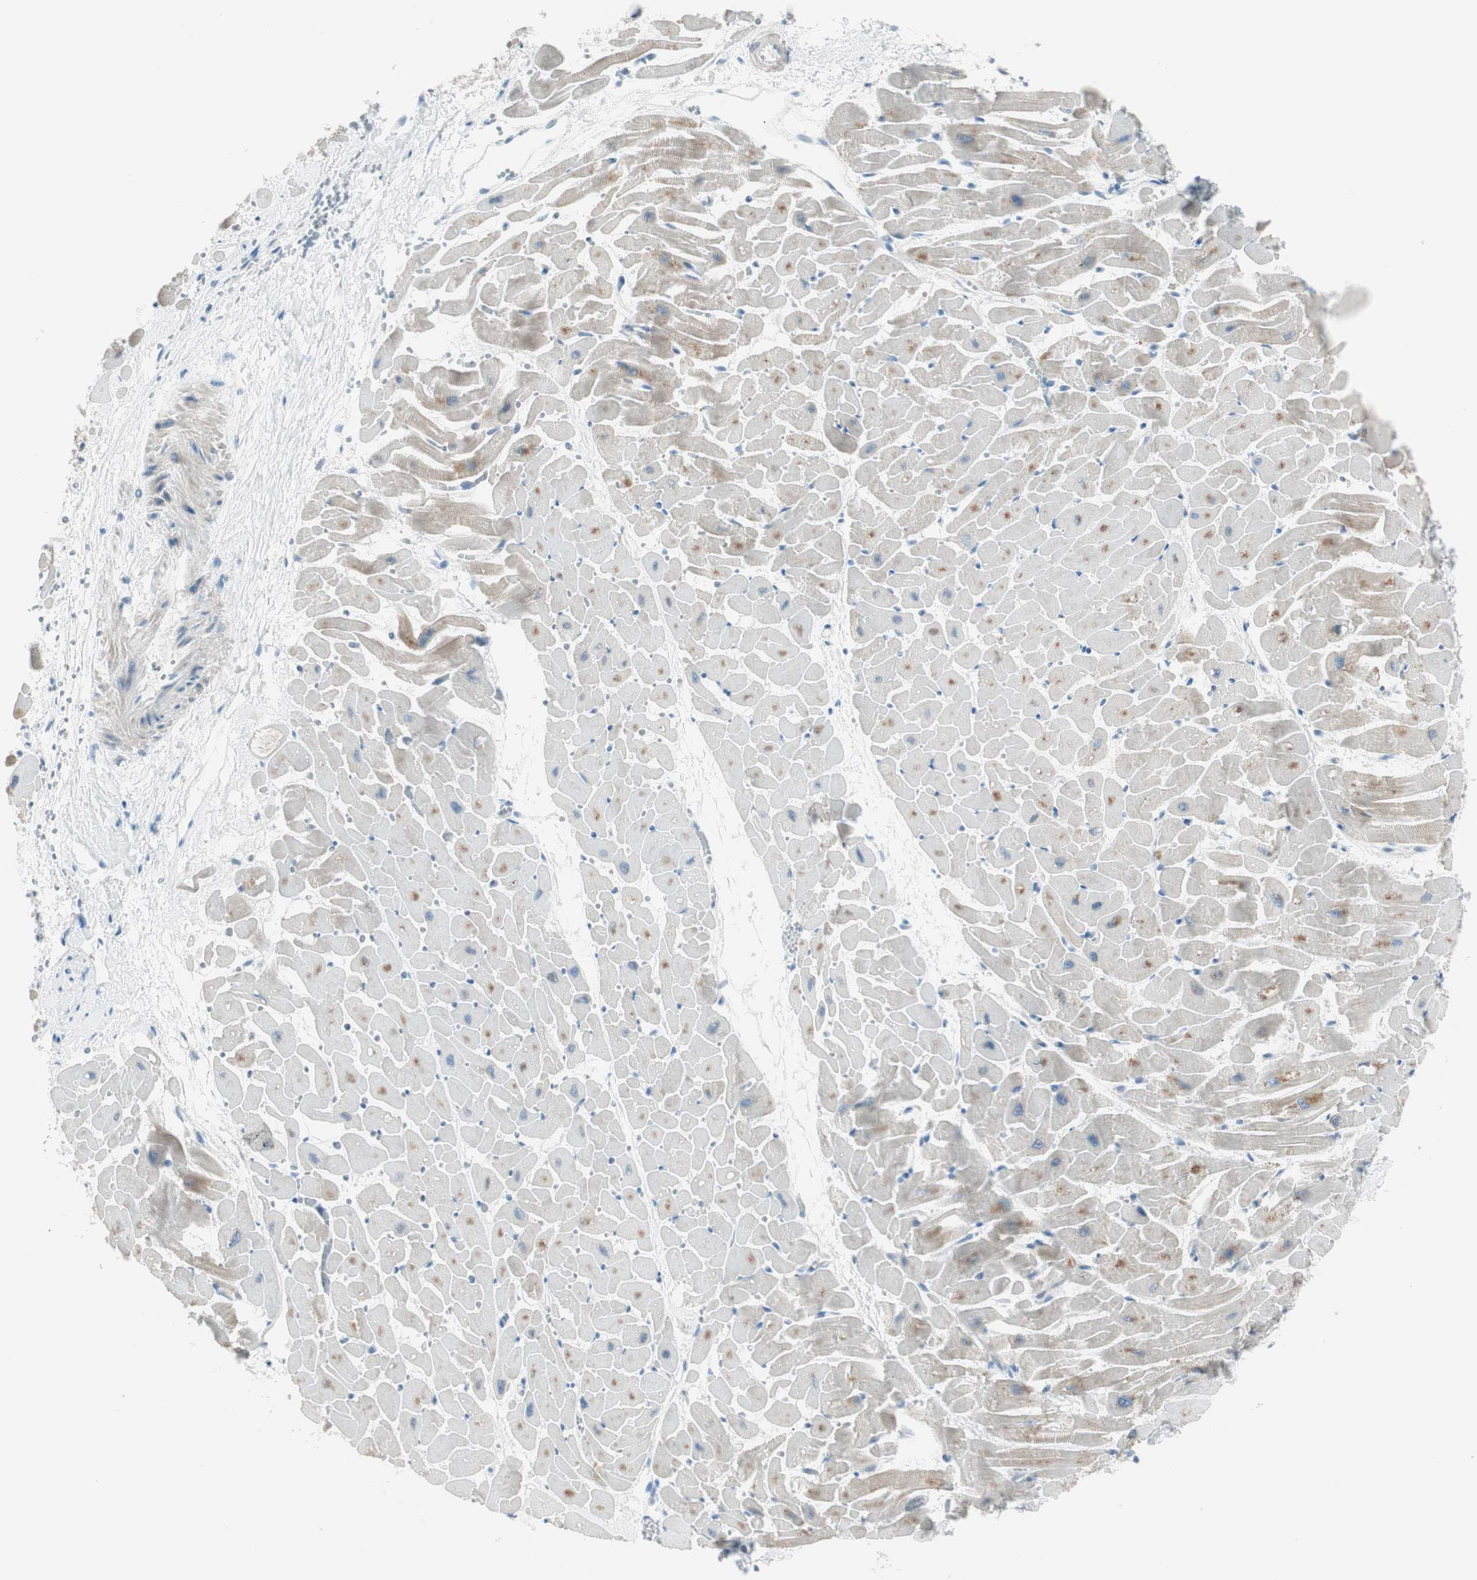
{"staining": {"intensity": "moderate", "quantity": "<25%", "location": "cytoplasmic/membranous"}, "tissue": "heart muscle", "cell_type": "Cardiomyocytes", "image_type": "normal", "snomed": [{"axis": "morphology", "description": "Normal tissue, NOS"}, {"axis": "topography", "description": "Heart"}], "caption": "This histopathology image demonstrates IHC staining of normal heart muscle, with low moderate cytoplasmic/membranous staining in about <25% of cardiomyocytes.", "gene": "ITLN2", "patient": {"sex": "female", "age": 19}}